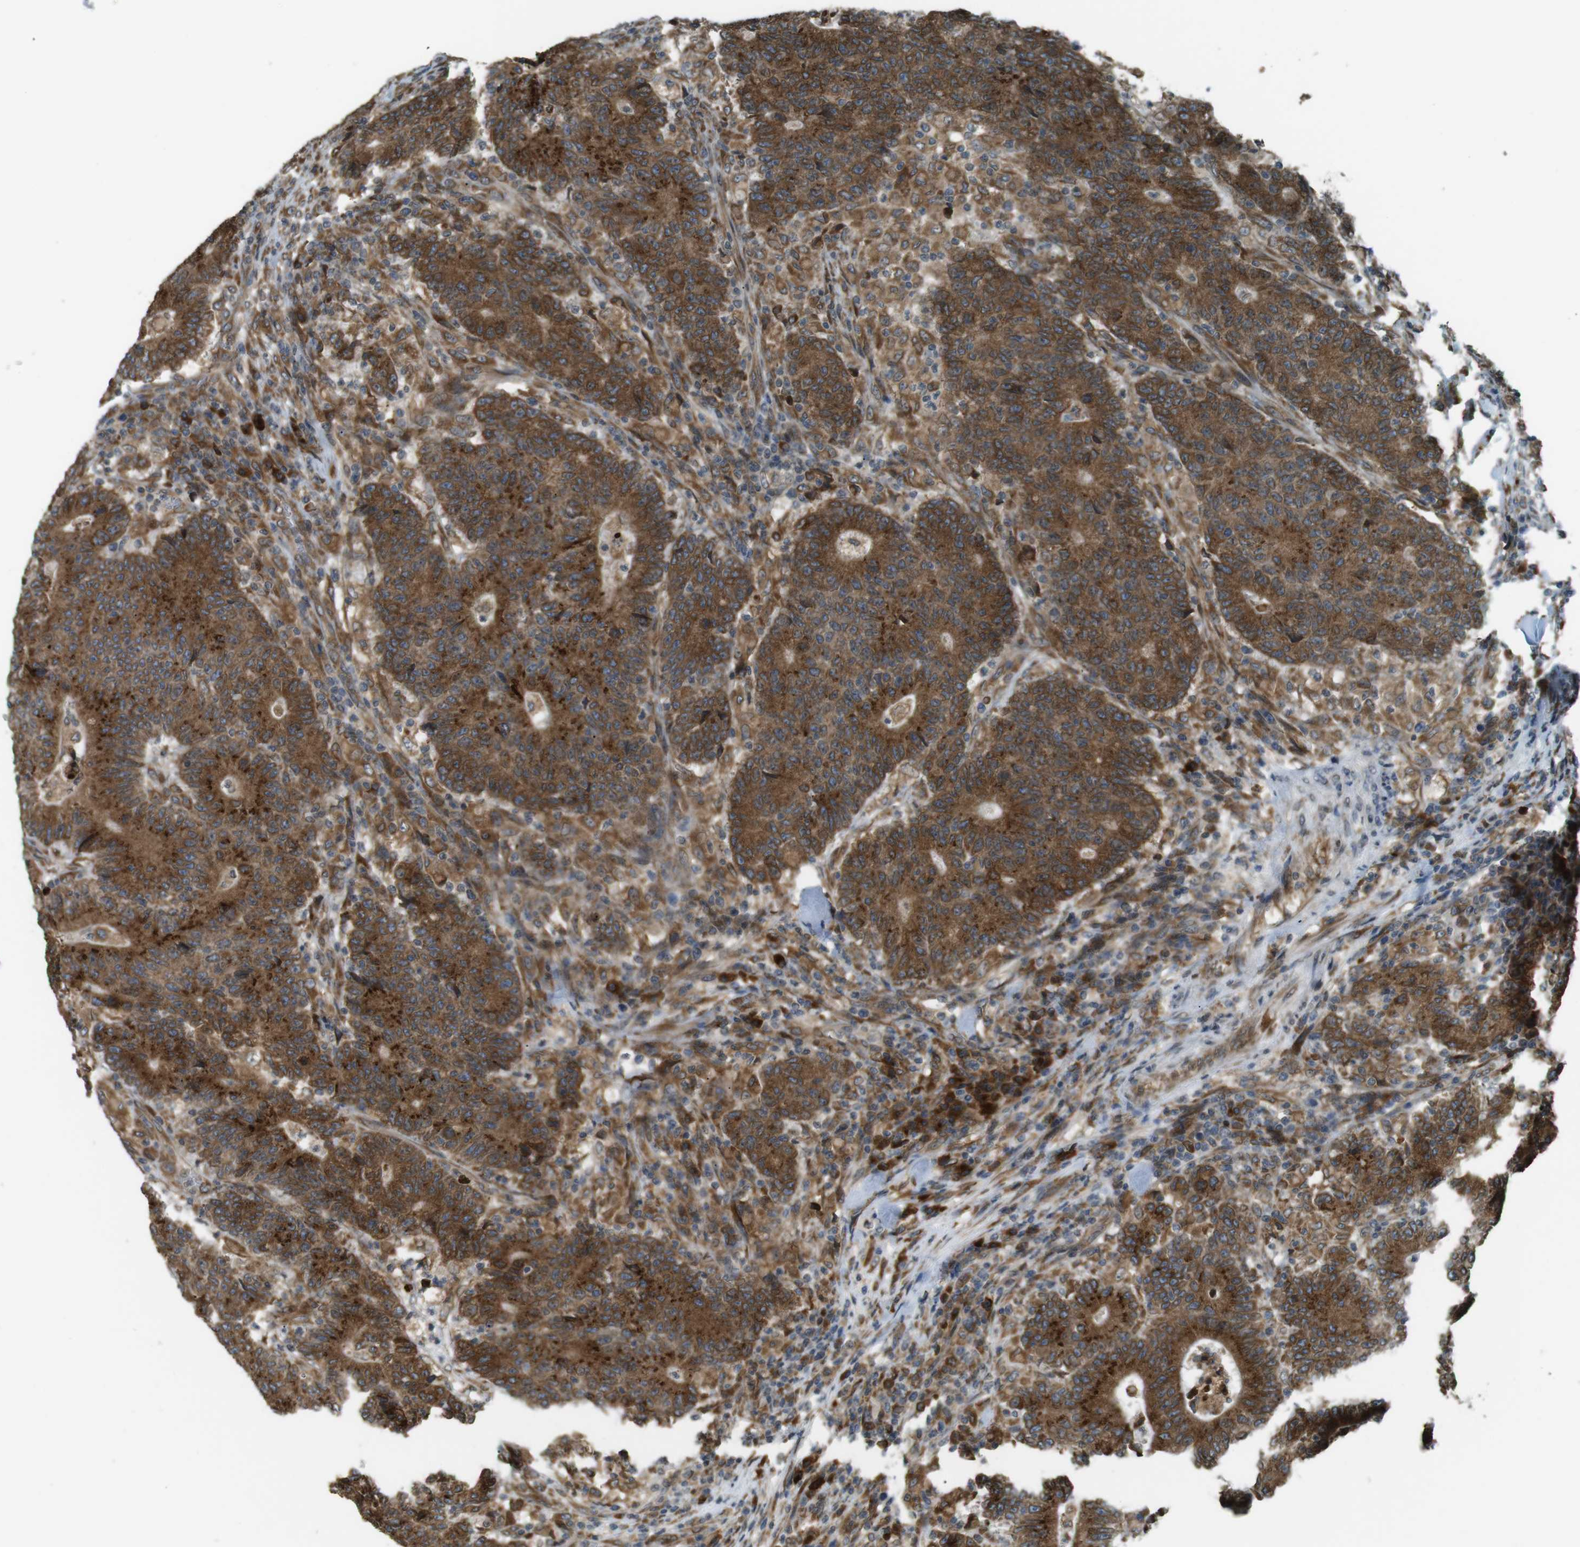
{"staining": {"intensity": "strong", "quantity": ">75%", "location": "cytoplasmic/membranous"}, "tissue": "colorectal cancer", "cell_type": "Tumor cells", "image_type": "cancer", "snomed": [{"axis": "morphology", "description": "Normal tissue, NOS"}, {"axis": "morphology", "description": "Adenocarcinoma, NOS"}, {"axis": "topography", "description": "Colon"}], "caption": "IHC staining of colorectal cancer (adenocarcinoma), which demonstrates high levels of strong cytoplasmic/membranous expression in about >75% of tumor cells indicating strong cytoplasmic/membranous protein positivity. The staining was performed using DAB (brown) for protein detection and nuclei were counterstained in hematoxylin (blue).", "gene": "TMED4", "patient": {"sex": "female", "age": 75}}